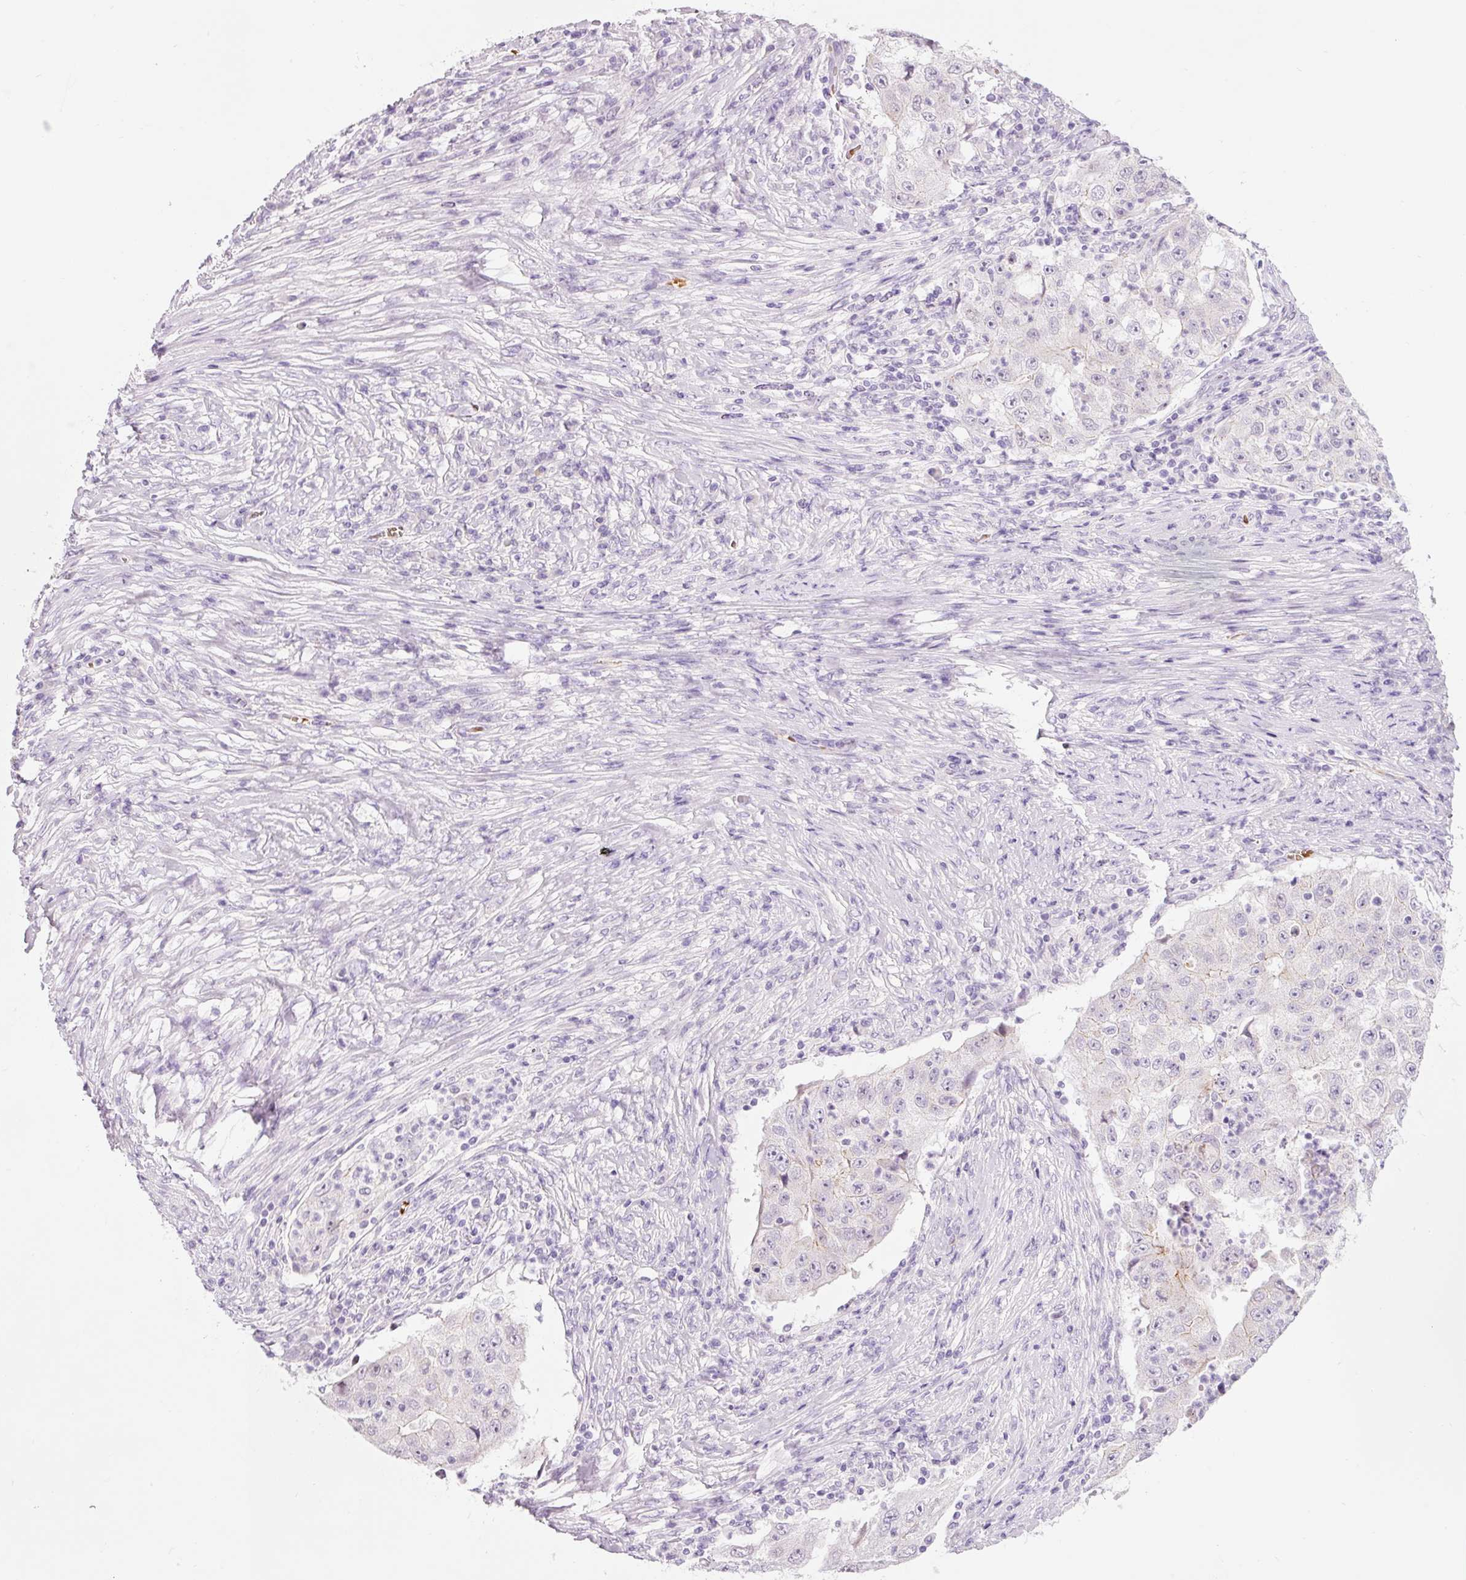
{"staining": {"intensity": "negative", "quantity": "none", "location": "none"}, "tissue": "lung cancer", "cell_type": "Tumor cells", "image_type": "cancer", "snomed": [{"axis": "morphology", "description": "Squamous cell carcinoma, NOS"}, {"axis": "topography", "description": "Lung"}], "caption": "DAB immunohistochemical staining of lung cancer (squamous cell carcinoma) demonstrates no significant expression in tumor cells.", "gene": "DHRS11", "patient": {"sex": "male", "age": 64}}